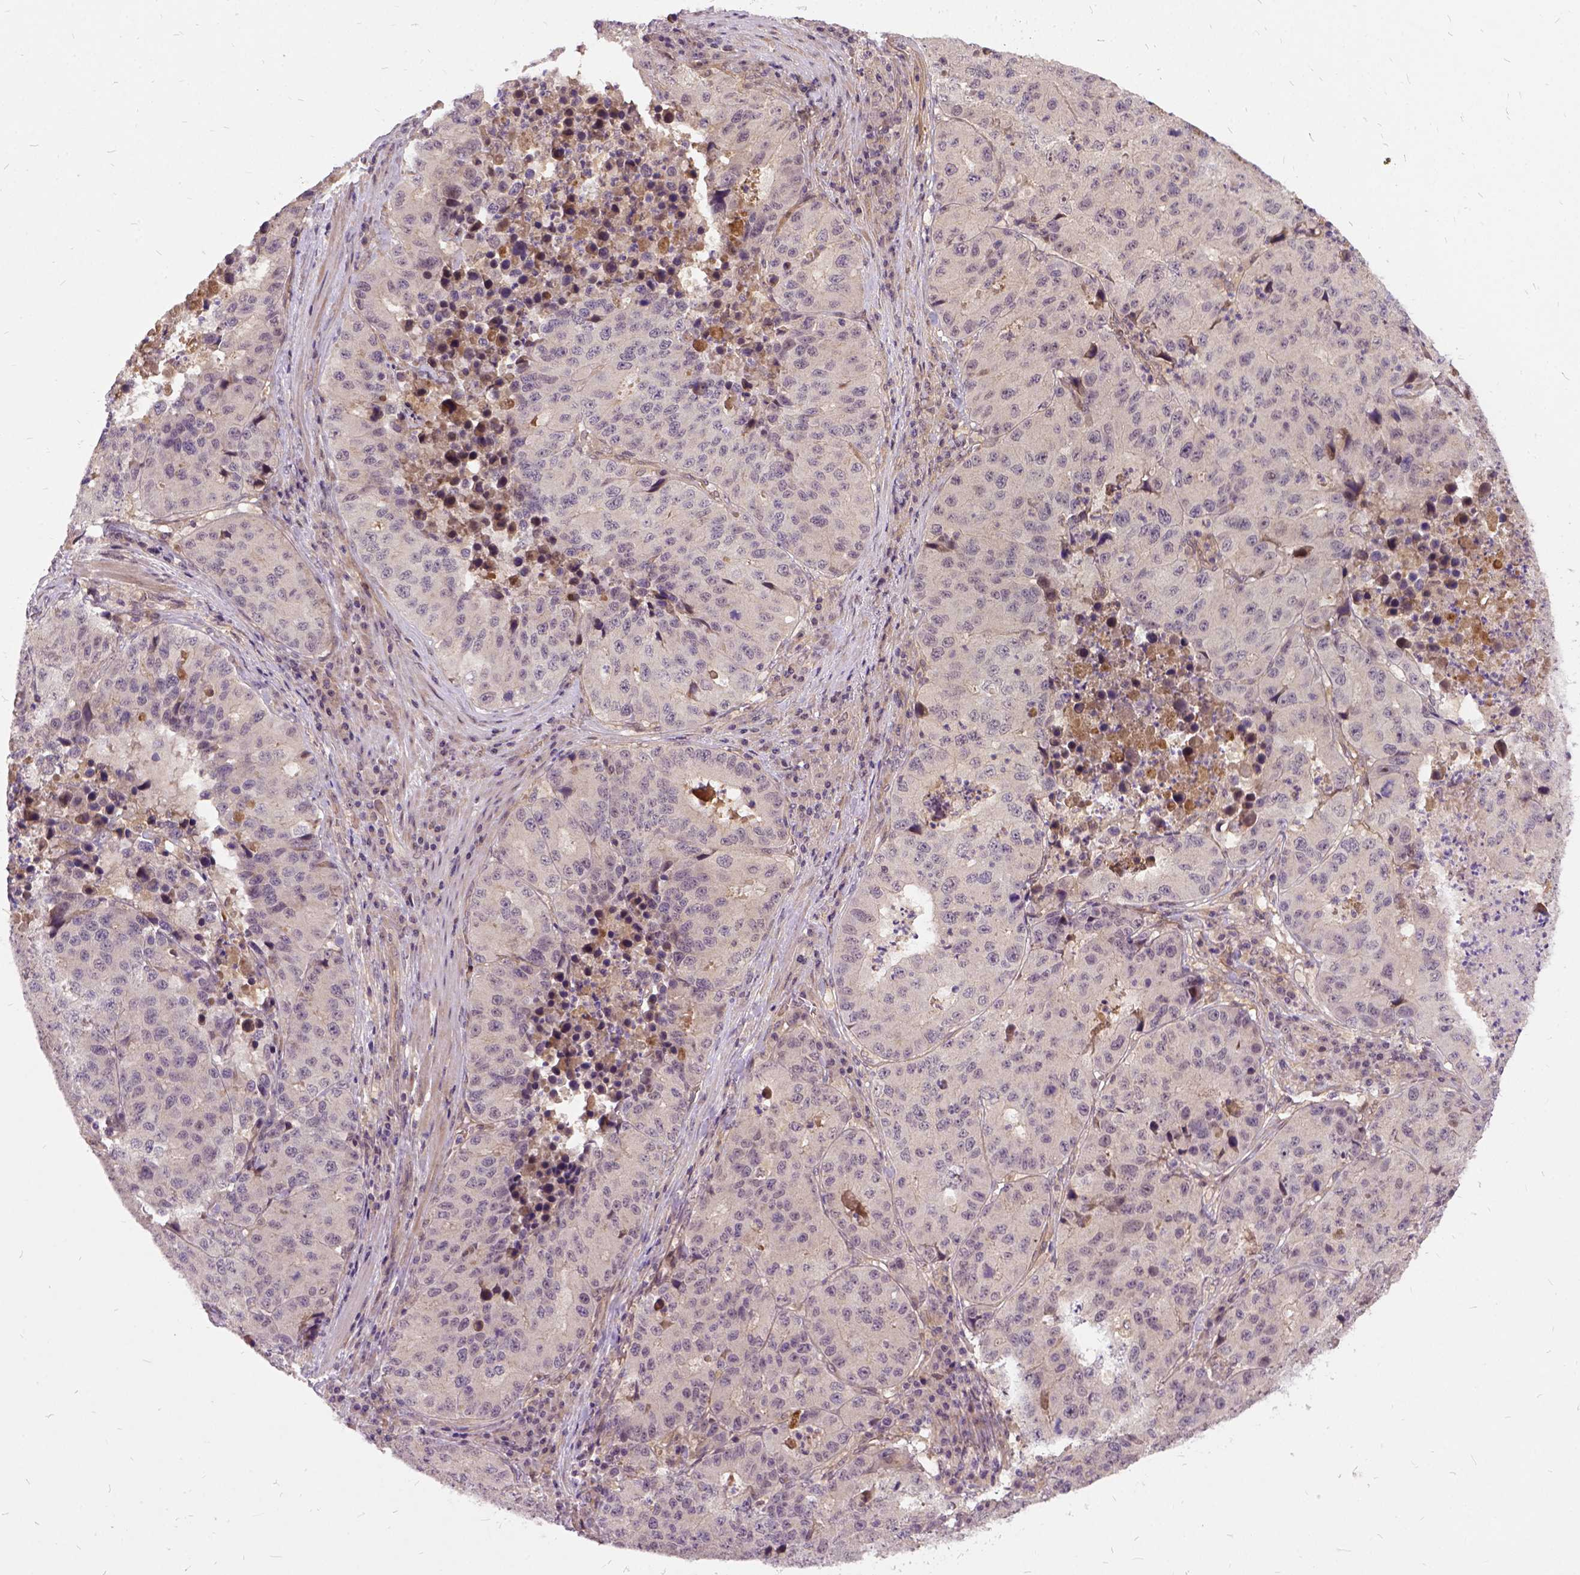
{"staining": {"intensity": "negative", "quantity": "none", "location": "none"}, "tissue": "stomach cancer", "cell_type": "Tumor cells", "image_type": "cancer", "snomed": [{"axis": "morphology", "description": "Adenocarcinoma, NOS"}, {"axis": "topography", "description": "Stomach"}], "caption": "Stomach cancer (adenocarcinoma) was stained to show a protein in brown. There is no significant staining in tumor cells. Nuclei are stained in blue.", "gene": "ILRUN", "patient": {"sex": "male", "age": 71}}